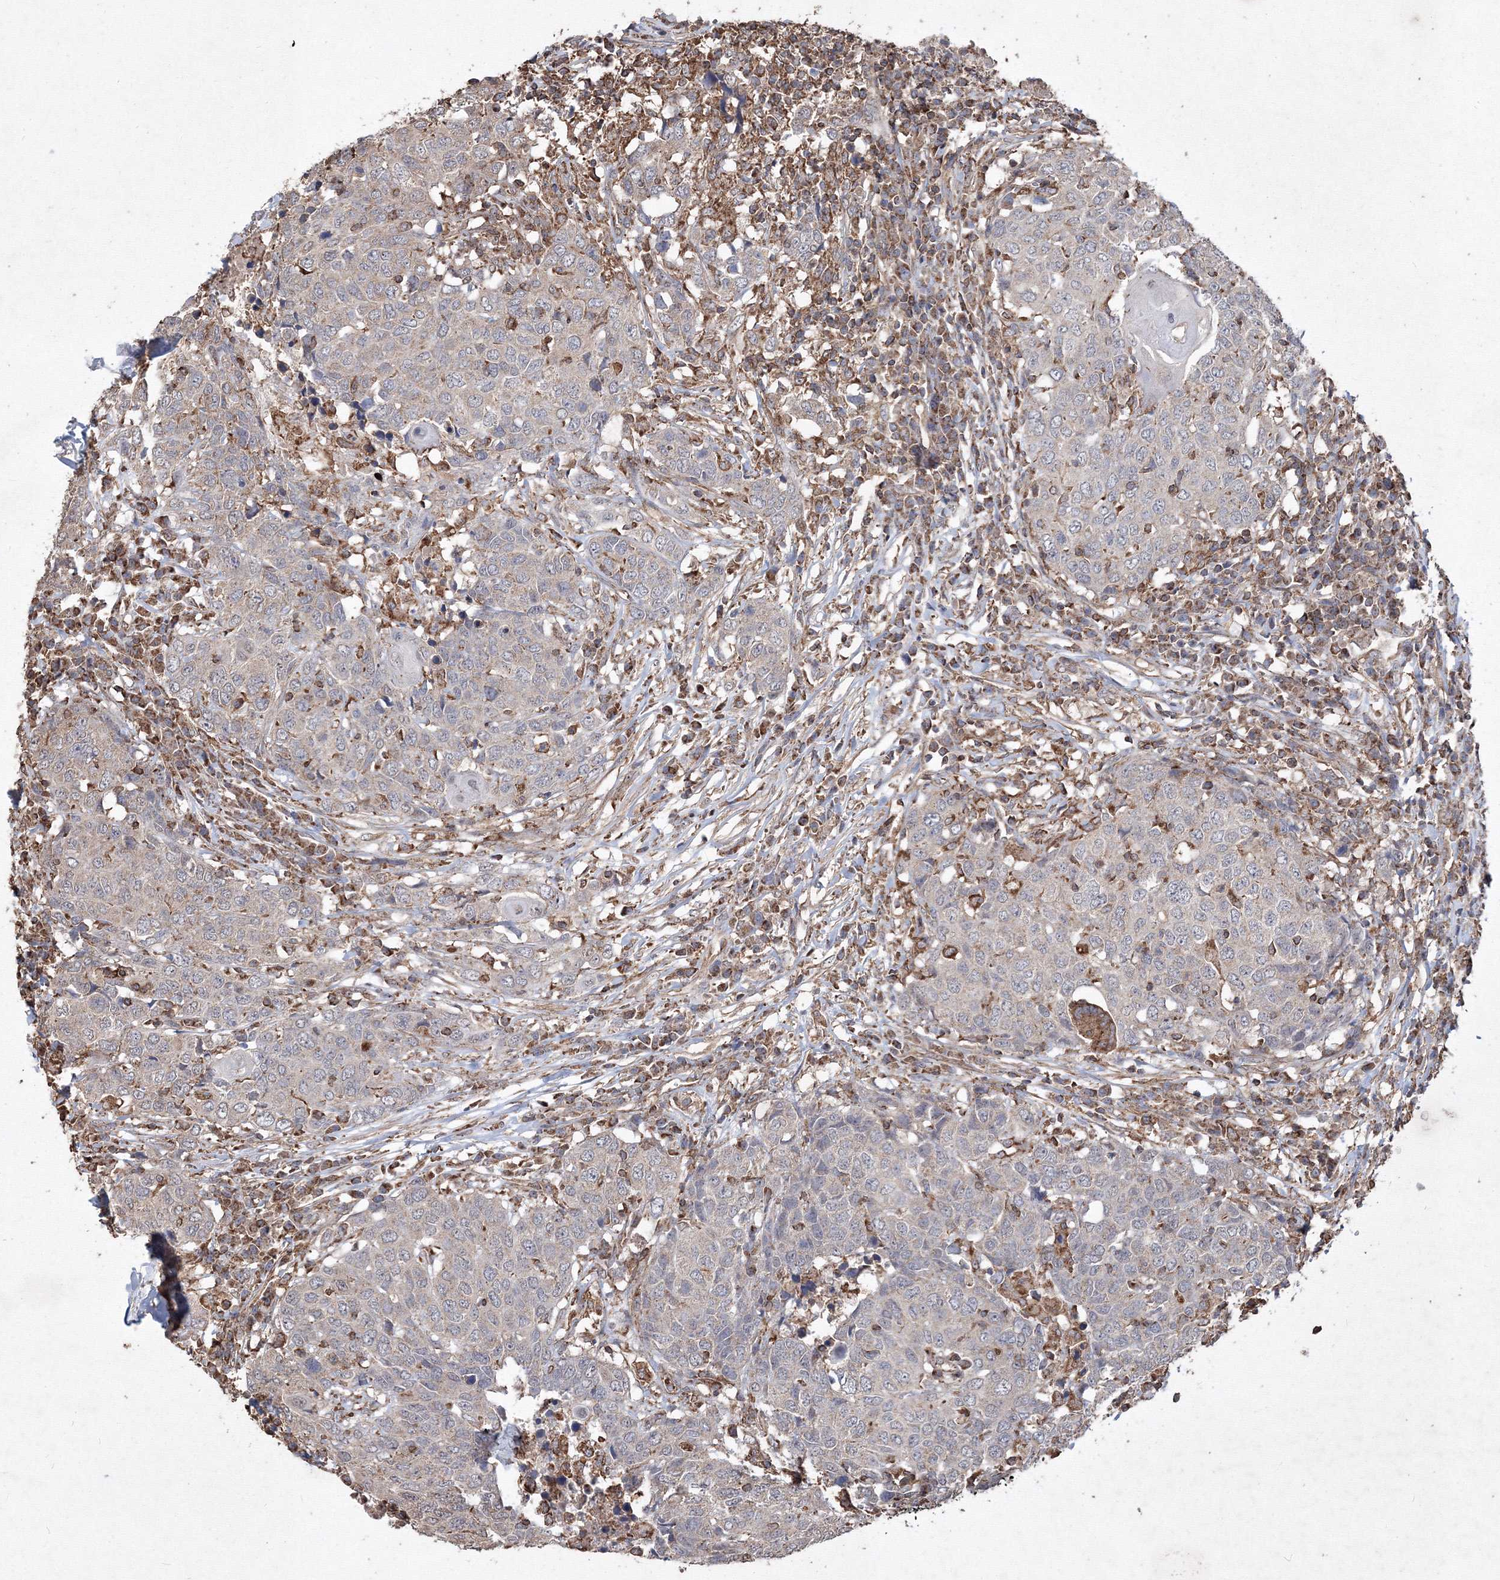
{"staining": {"intensity": "negative", "quantity": "none", "location": "none"}, "tissue": "head and neck cancer", "cell_type": "Tumor cells", "image_type": "cancer", "snomed": [{"axis": "morphology", "description": "Squamous cell carcinoma, NOS"}, {"axis": "topography", "description": "Head-Neck"}], "caption": "Tumor cells show no significant staining in squamous cell carcinoma (head and neck). Brightfield microscopy of immunohistochemistry stained with DAB (brown) and hematoxylin (blue), captured at high magnification.", "gene": "TMEM139", "patient": {"sex": "male", "age": 66}}